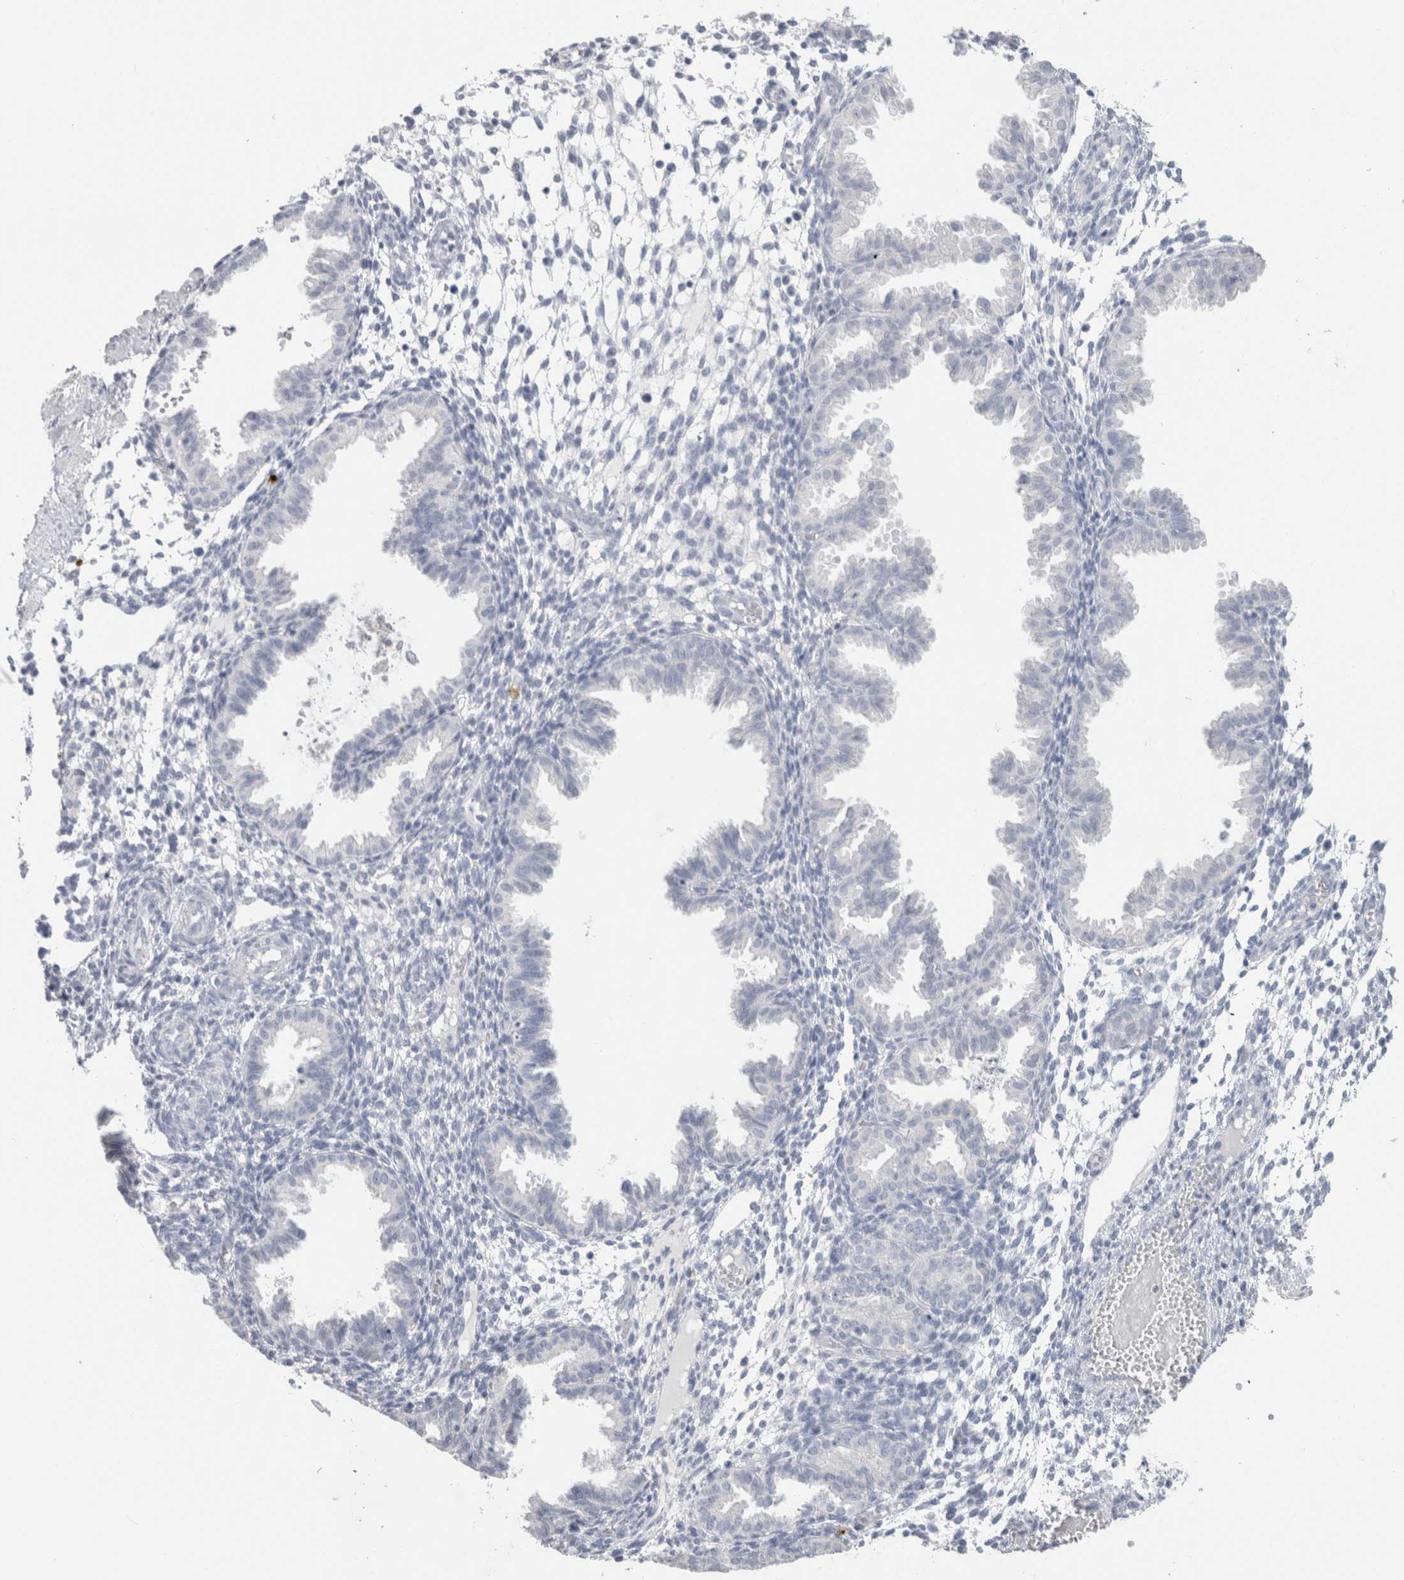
{"staining": {"intensity": "negative", "quantity": "none", "location": "none"}, "tissue": "endometrium", "cell_type": "Cells in endometrial stroma", "image_type": "normal", "snomed": [{"axis": "morphology", "description": "Normal tissue, NOS"}, {"axis": "topography", "description": "Endometrium"}], "caption": "Micrograph shows no protein positivity in cells in endometrial stroma of unremarkable endometrium.", "gene": "SLC6A1", "patient": {"sex": "female", "age": 33}}